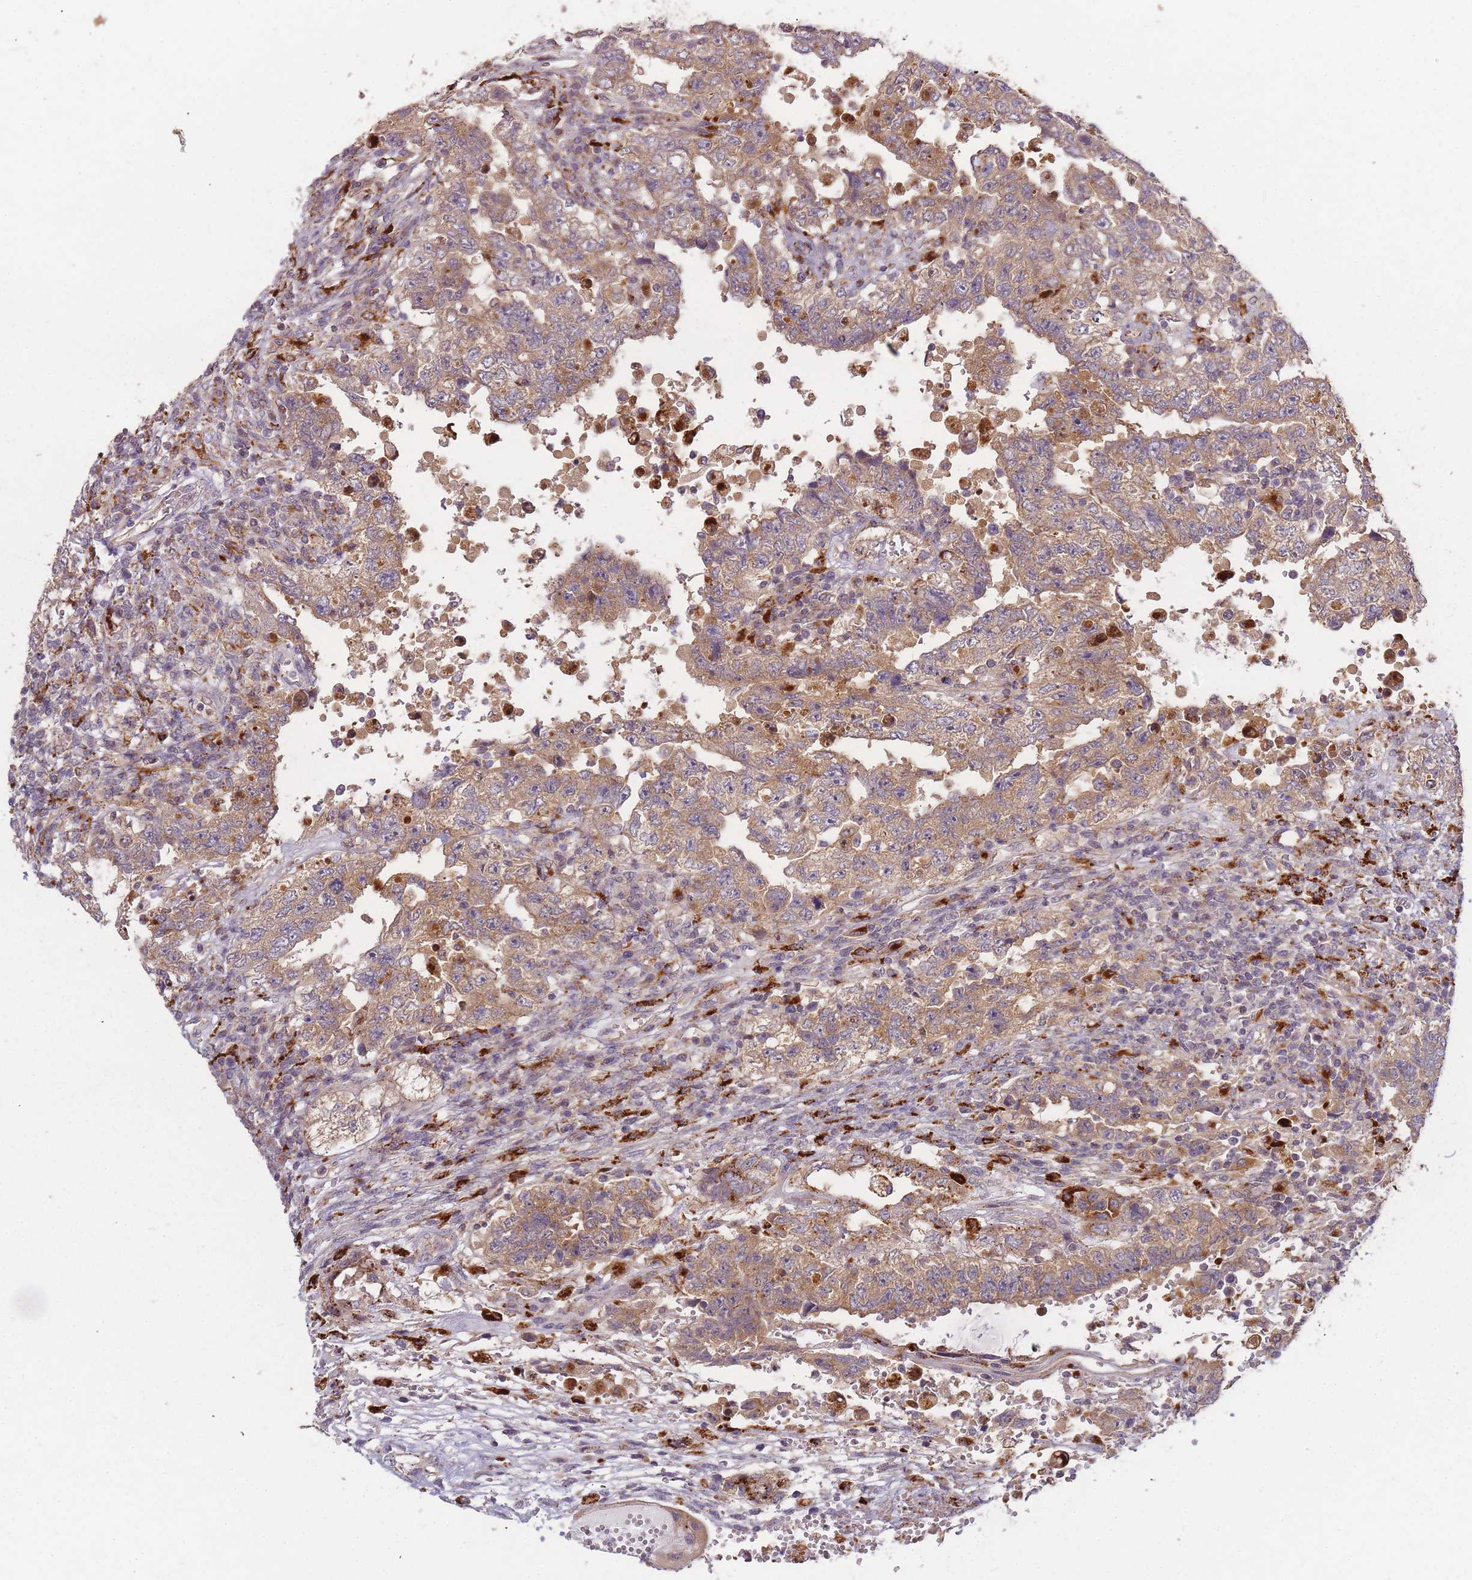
{"staining": {"intensity": "moderate", "quantity": ">75%", "location": "cytoplasmic/membranous"}, "tissue": "testis cancer", "cell_type": "Tumor cells", "image_type": "cancer", "snomed": [{"axis": "morphology", "description": "Carcinoma, Embryonal, NOS"}, {"axis": "topography", "description": "Testis"}], "caption": "There is medium levels of moderate cytoplasmic/membranous expression in tumor cells of testis cancer, as demonstrated by immunohistochemical staining (brown color).", "gene": "ATG5", "patient": {"sex": "male", "age": 26}}